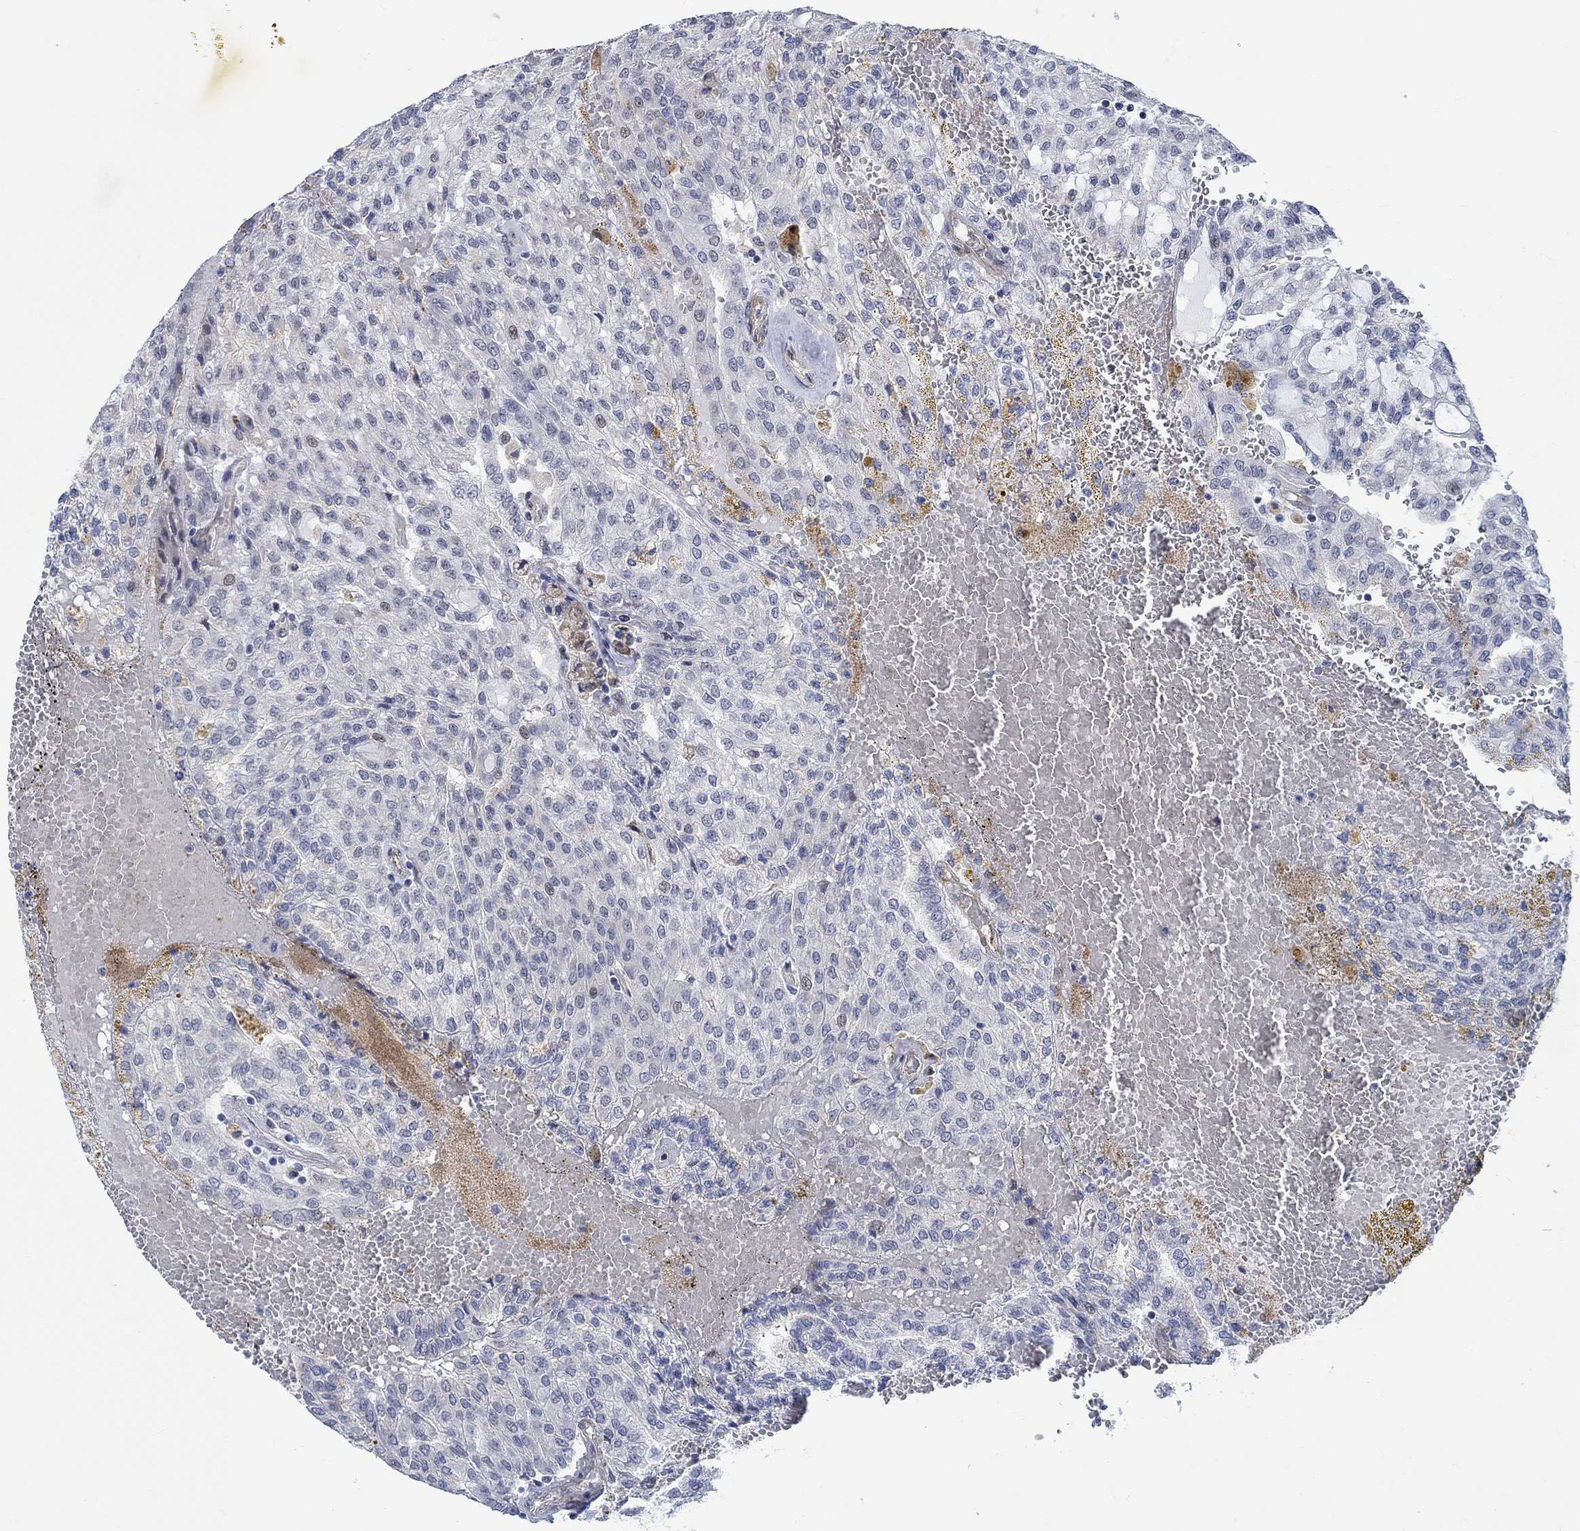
{"staining": {"intensity": "negative", "quantity": "none", "location": "none"}, "tissue": "renal cancer", "cell_type": "Tumor cells", "image_type": "cancer", "snomed": [{"axis": "morphology", "description": "Adenocarcinoma, NOS"}, {"axis": "topography", "description": "Kidney"}], "caption": "Adenocarcinoma (renal) was stained to show a protein in brown. There is no significant positivity in tumor cells. (Immunohistochemistry (ihc), brightfield microscopy, high magnification).", "gene": "KCNH8", "patient": {"sex": "male", "age": 63}}